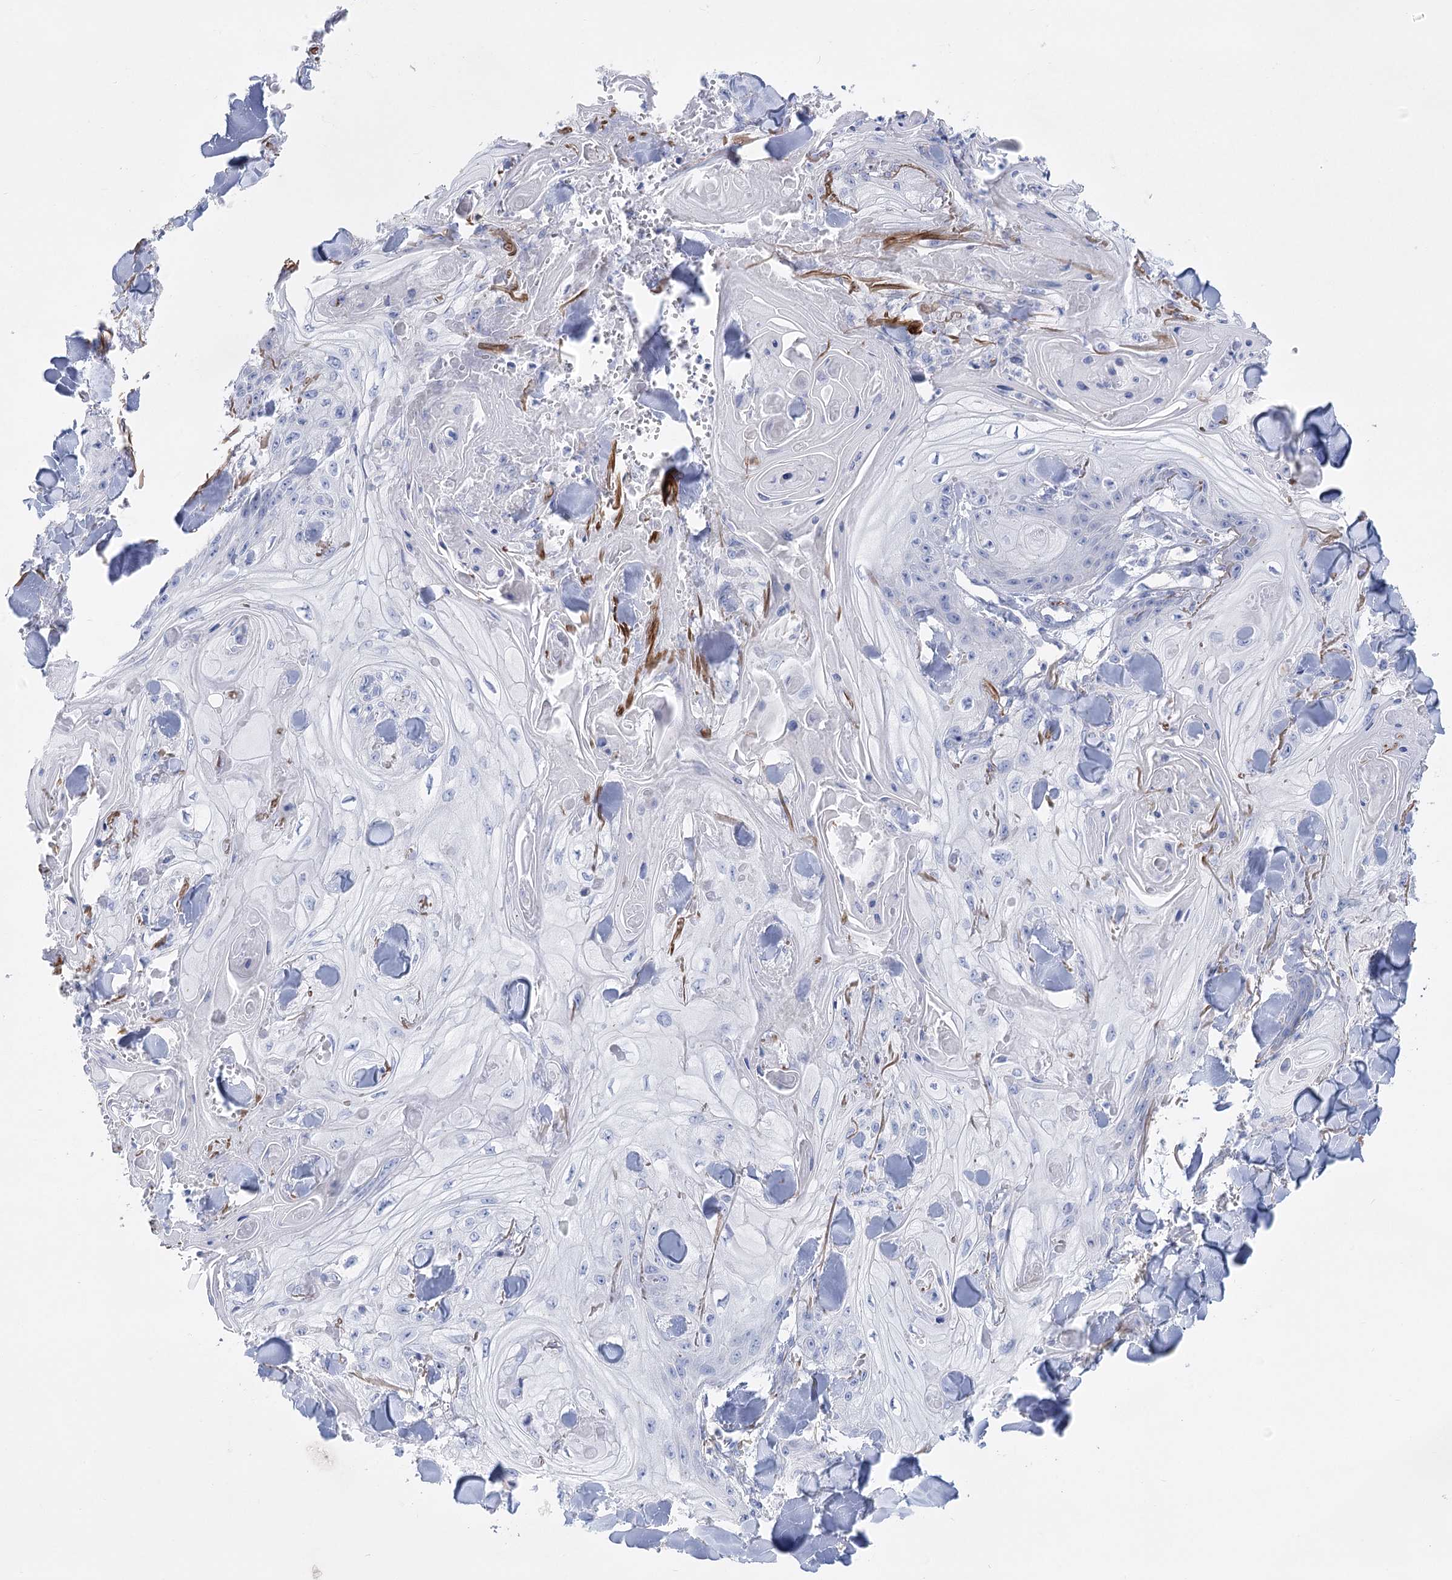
{"staining": {"intensity": "negative", "quantity": "none", "location": "none"}, "tissue": "skin cancer", "cell_type": "Tumor cells", "image_type": "cancer", "snomed": [{"axis": "morphology", "description": "Squamous cell carcinoma, NOS"}, {"axis": "topography", "description": "Skin"}], "caption": "A photomicrograph of squamous cell carcinoma (skin) stained for a protein reveals no brown staining in tumor cells.", "gene": "PCDHA1", "patient": {"sex": "male", "age": 74}}